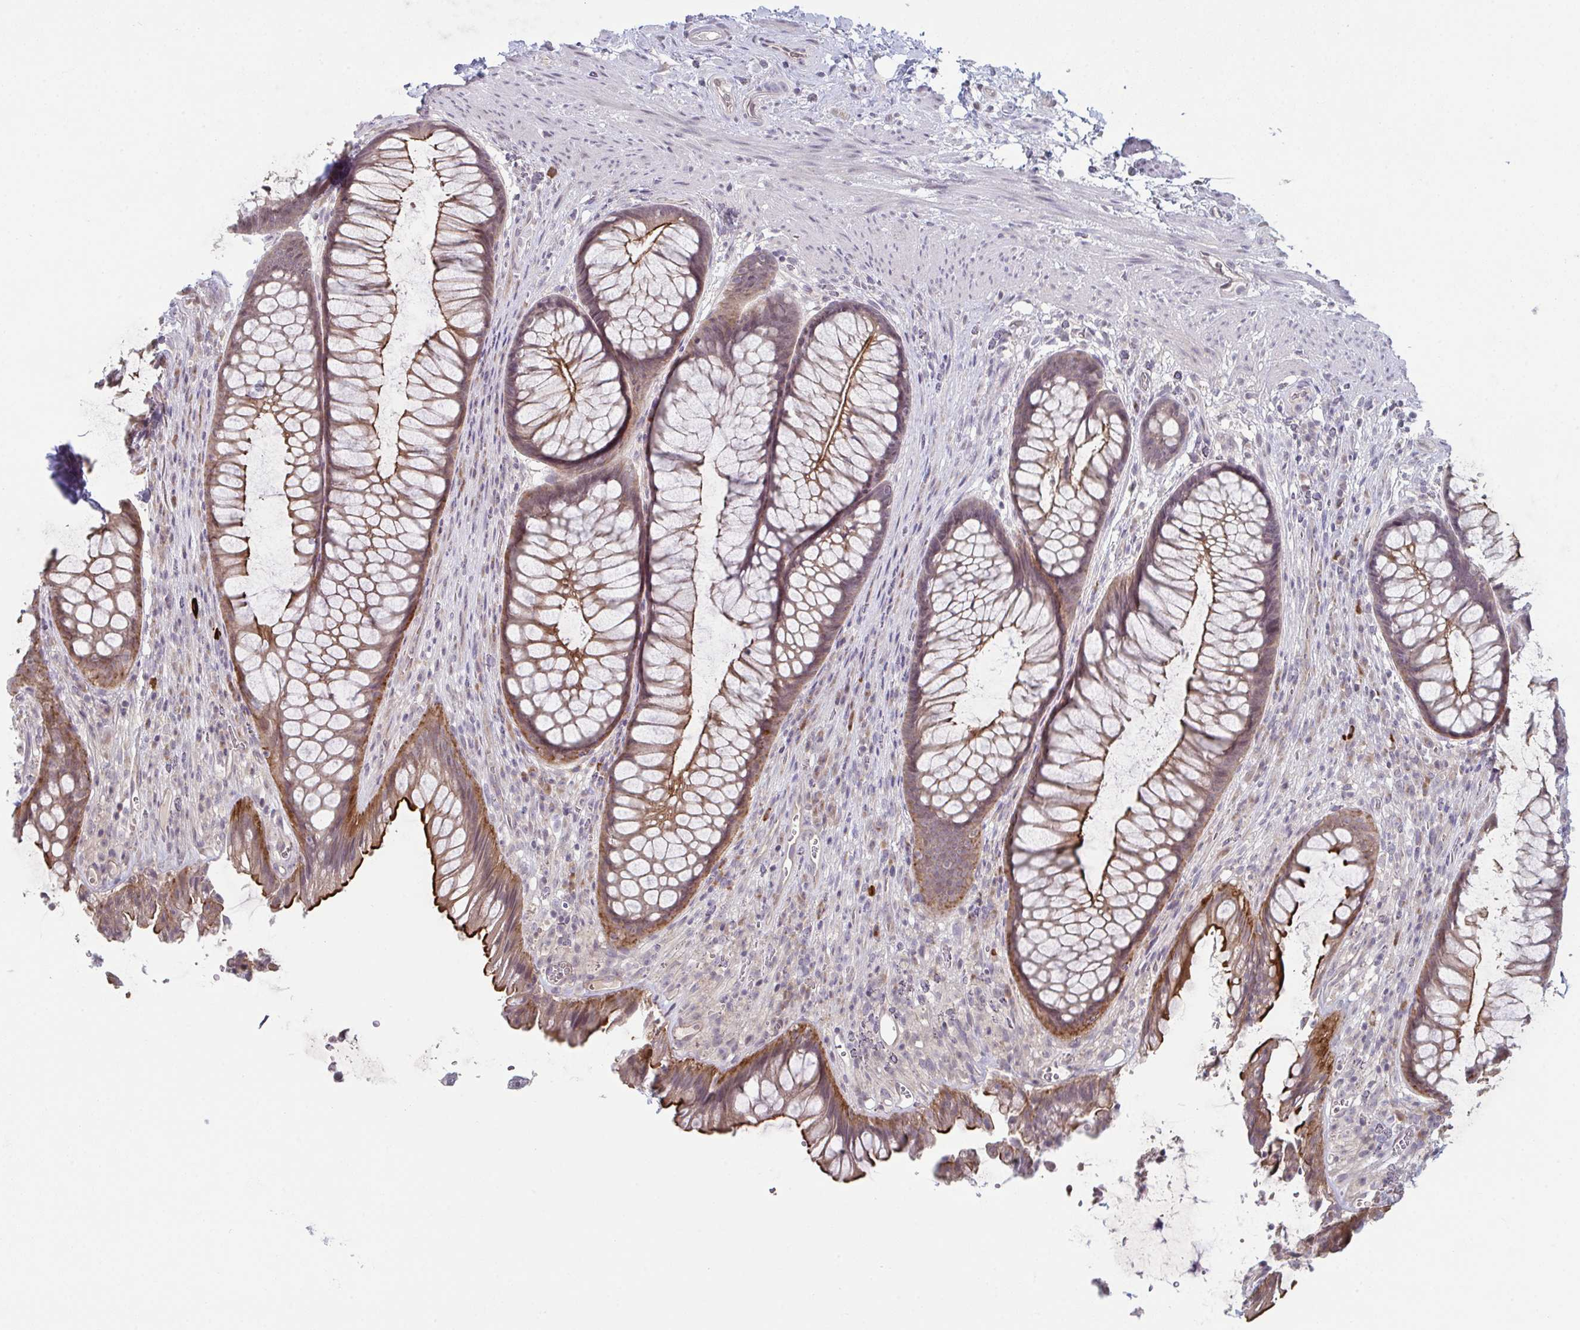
{"staining": {"intensity": "moderate", "quantity": ">75%", "location": "cytoplasmic/membranous"}, "tissue": "rectum", "cell_type": "Glandular cells", "image_type": "normal", "snomed": [{"axis": "morphology", "description": "Normal tissue, NOS"}, {"axis": "topography", "description": "Rectum"}], "caption": "Immunohistochemistry (DAB) staining of unremarkable rectum demonstrates moderate cytoplasmic/membranous protein positivity in approximately >75% of glandular cells.", "gene": "ZNF214", "patient": {"sex": "male", "age": 53}}